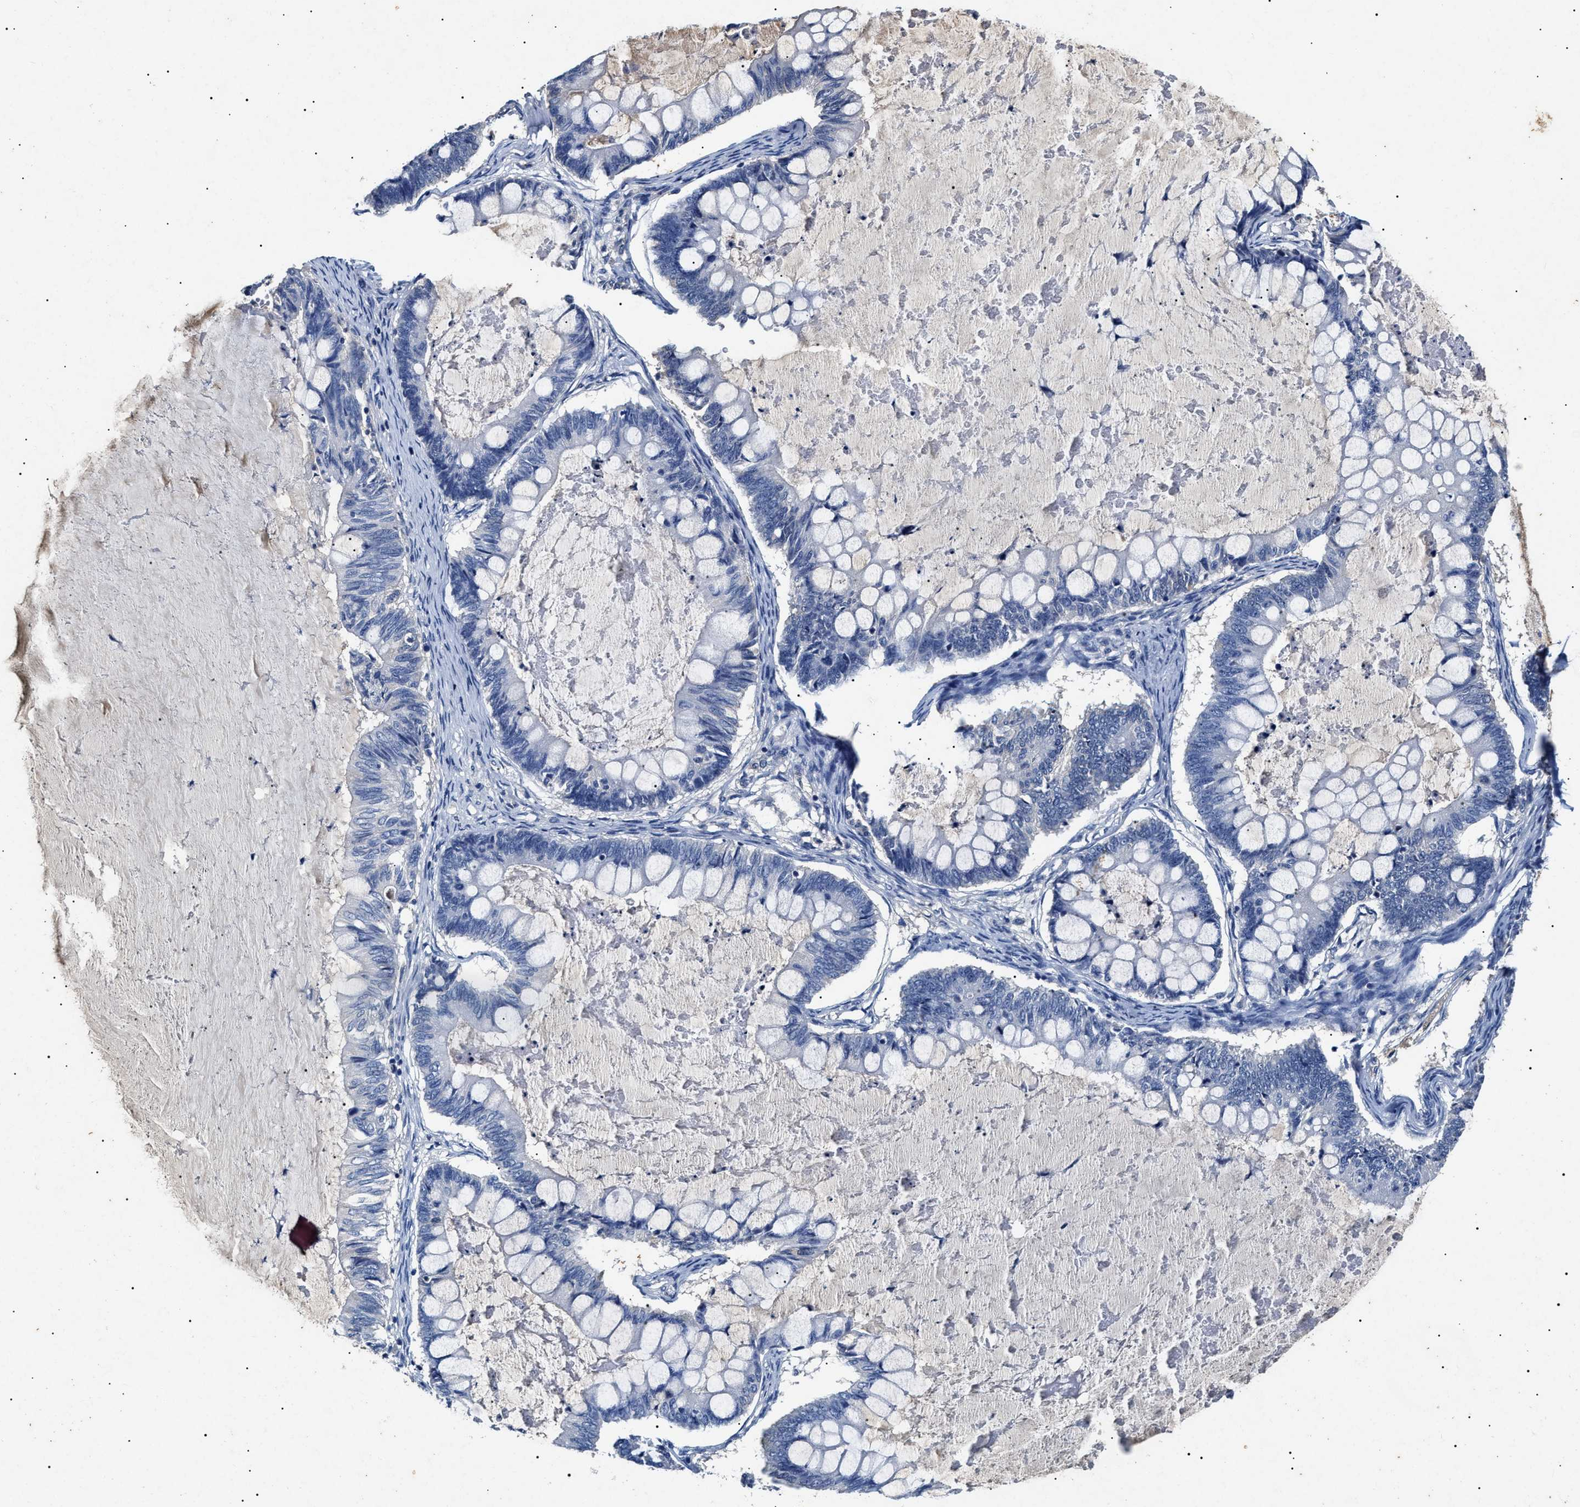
{"staining": {"intensity": "negative", "quantity": "none", "location": "none"}, "tissue": "ovarian cancer", "cell_type": "Tumor cells", "image_type": "cancer", "snomed": [{"axis": "morphology", "description": "Cystadenocarcinoma, mucinous, NOS"}, {"axis": "topography", "description": "Ovary"}], "caption": "Ovarian mucinous cystadenocarcinoma was stained to show a protein in brown. There is no significant expression in tumor cells. (IHC, brightfield microscopy, high magnification).", "gene": "LRRC8E", "patient": {"sex": "female", "age": 61}}